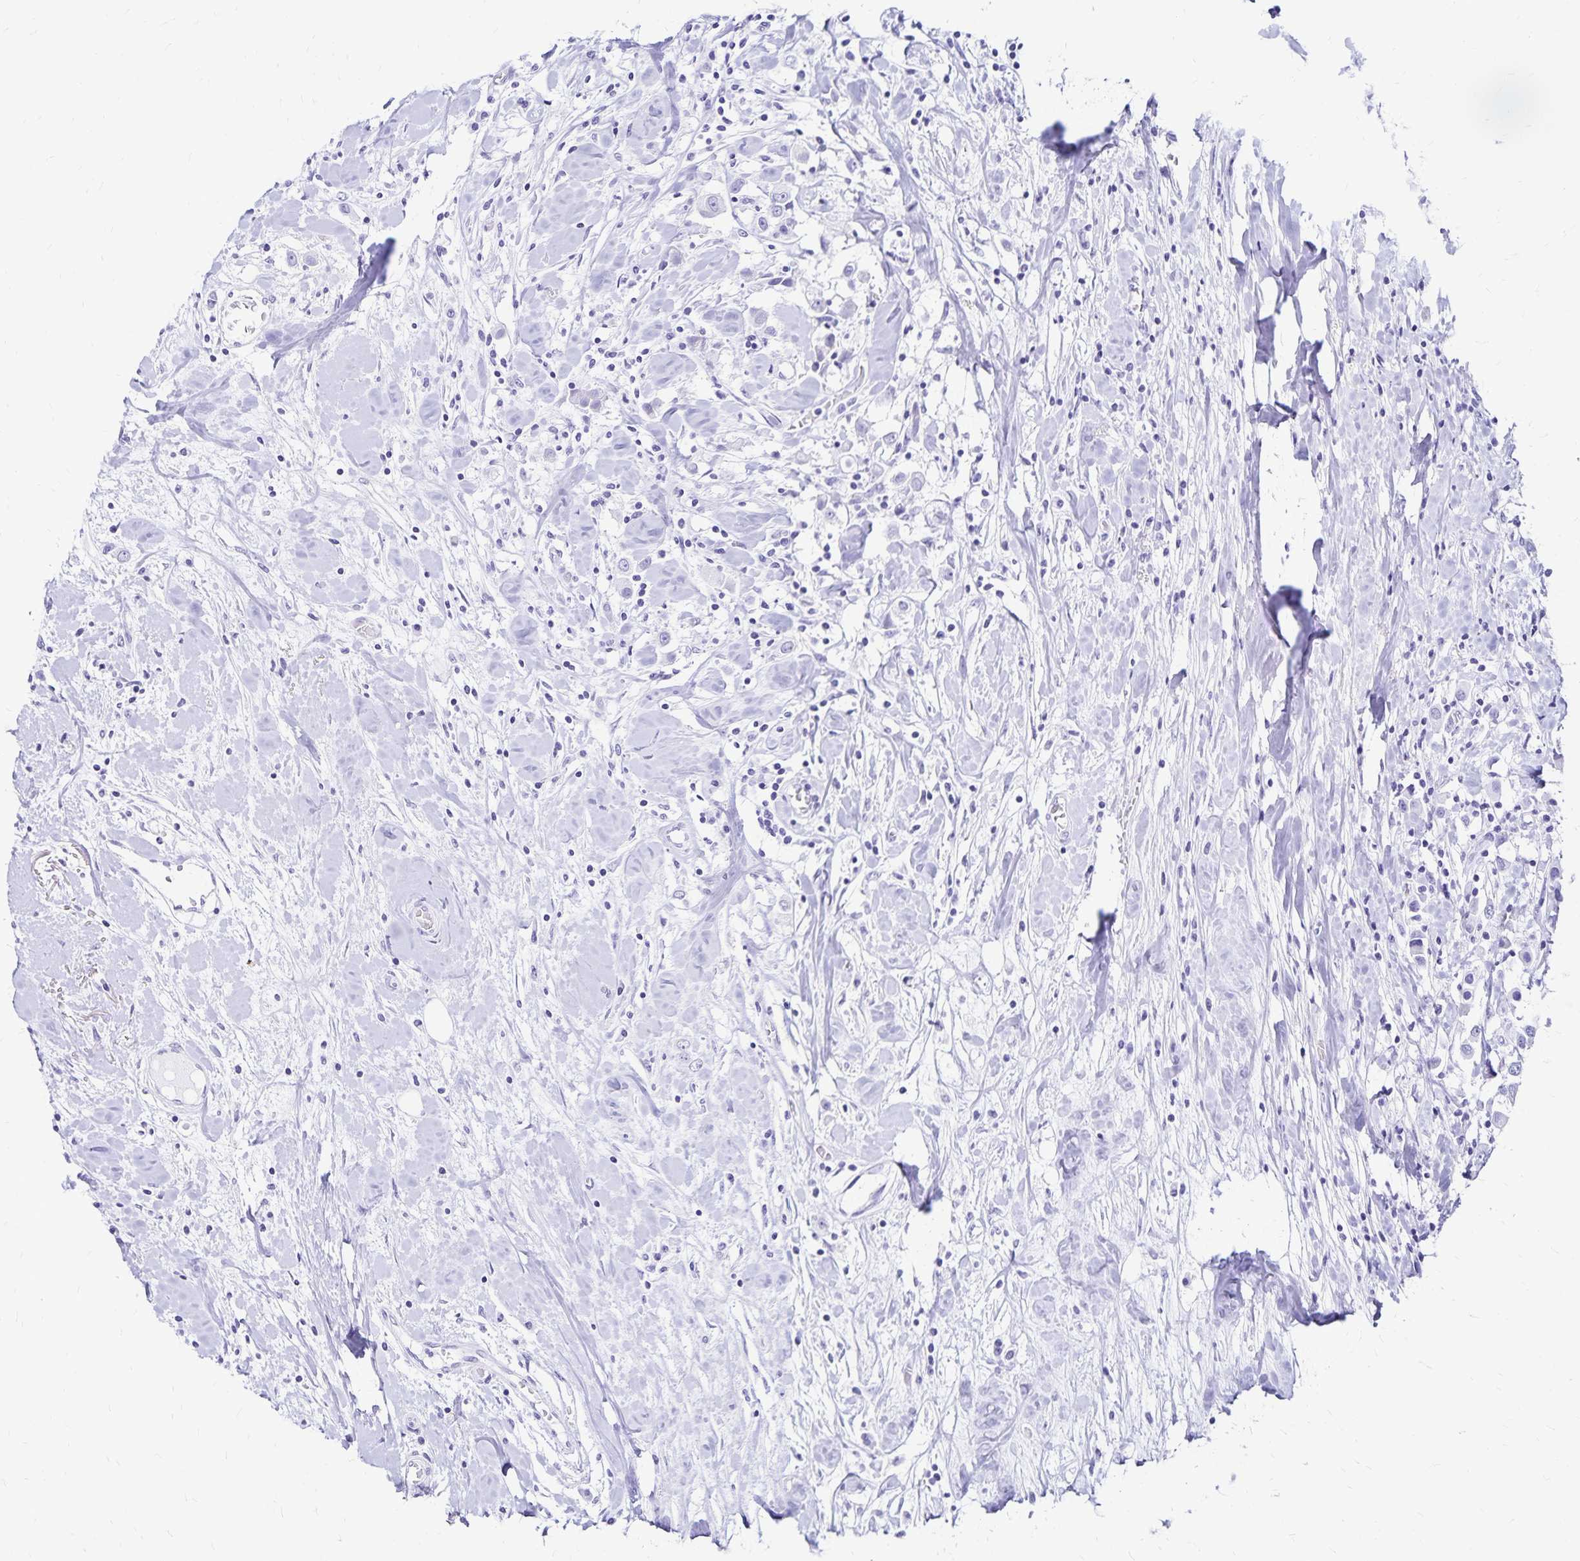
{"staining": {"intensity": "negative", "quantity": "none", "location": "none"}, "tissue": "breast cancer", "cell_type": "Tumor cells", "image_type": "cancer", "snomed": [{"axis": "morphology", "description": "Duct carcinoma"}, {"axis": "topography", "description": "Breast"}], "caption": "Immunohistochemistry (IHC) photomicrograph of neoplastic tissue: human breast infiltrating ductal carcinoma stained with DAB (3,3'-diaminobenzidine) displays no significant protein expression in tumor cells.", "gene": "LIN28B", "patient": {"sex": "female", "age": 61}}